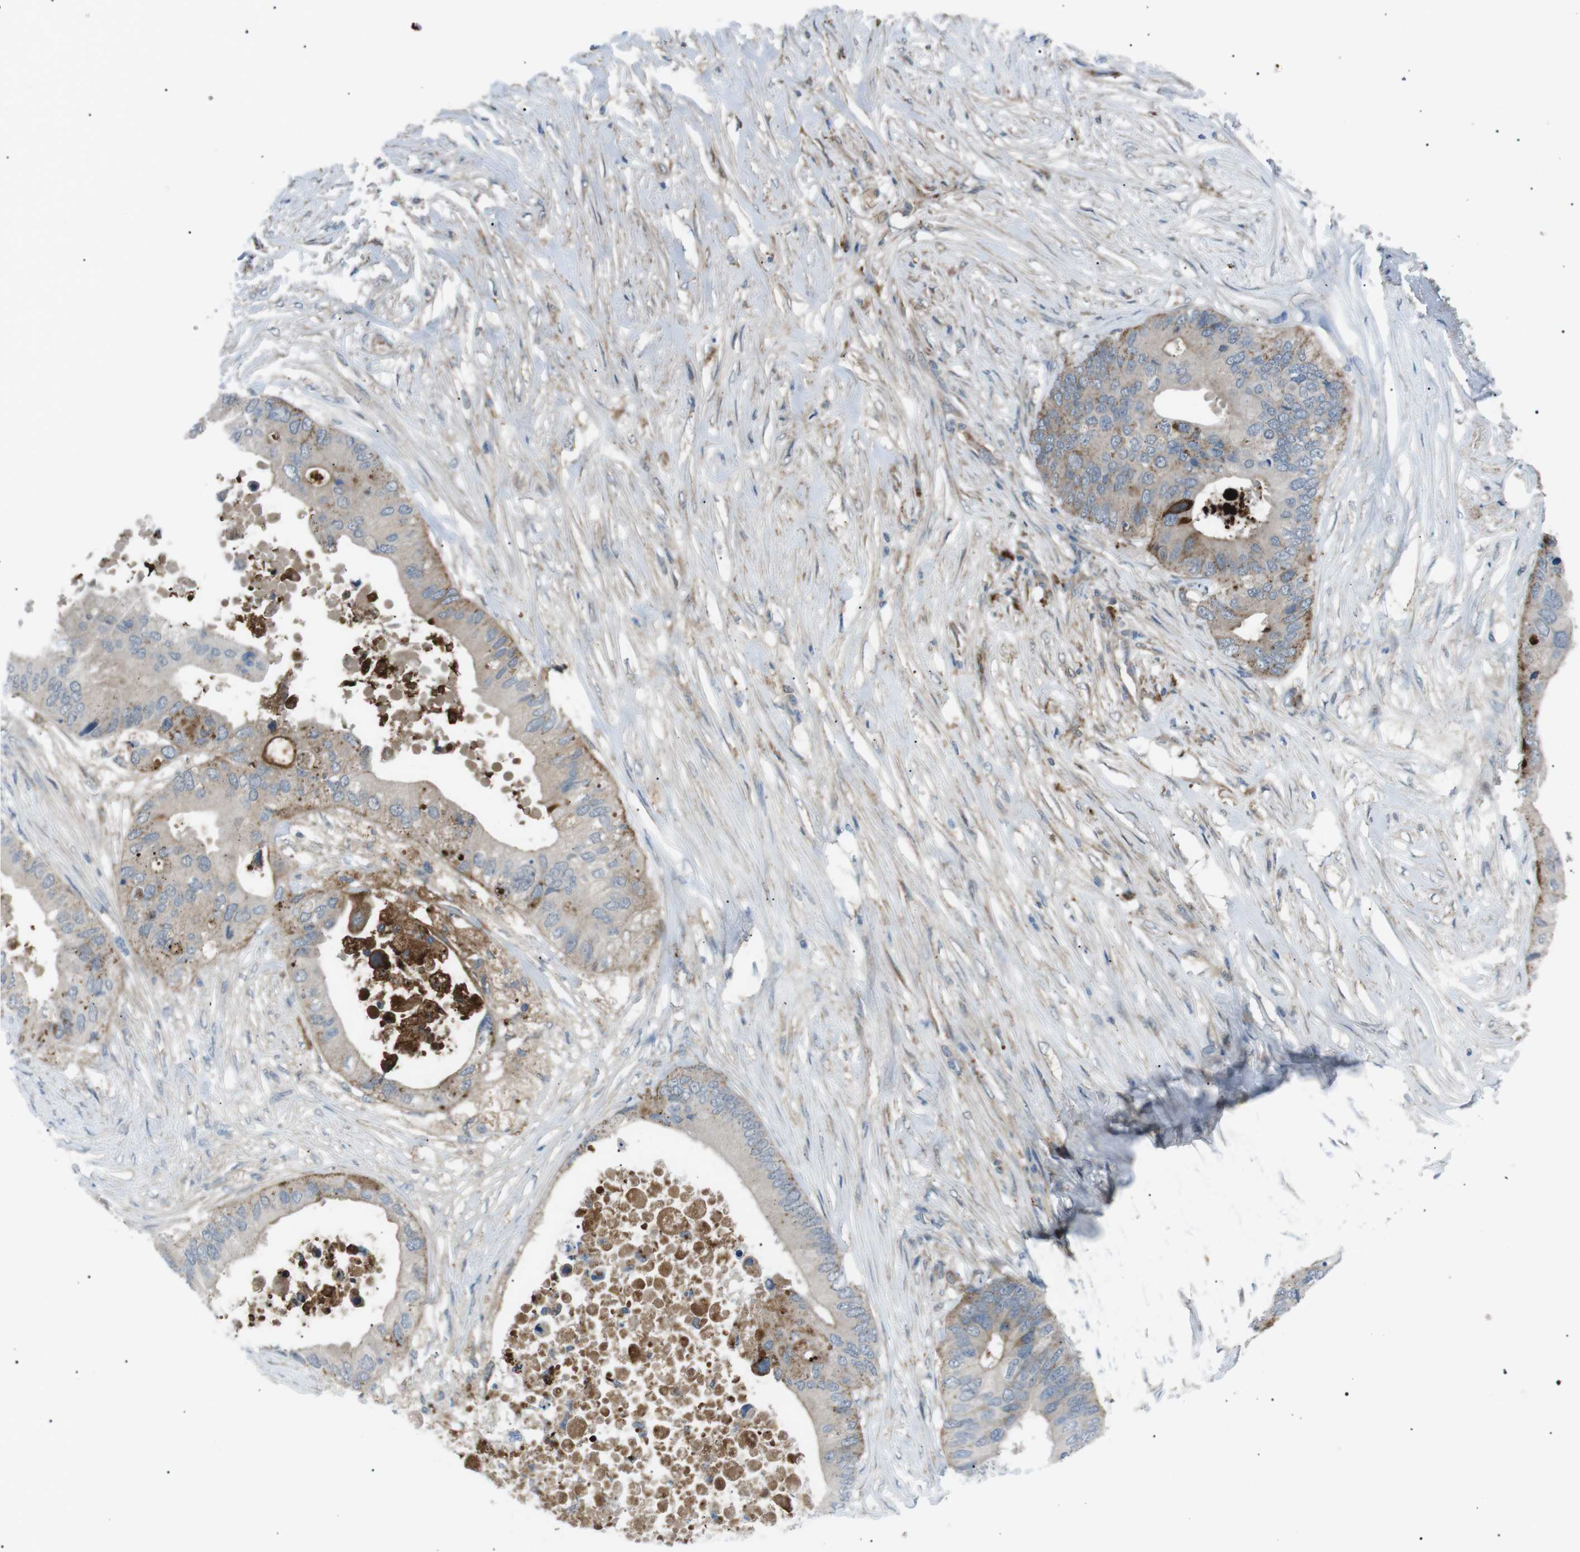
{"staining": {"intensity": "weak", "quantity": "<25%", "location": "cytoplasmic/membranous"}, "tissue": "colorectal cancer", "cell_type": "Tumor cells", "image_type": "cancer", "snomed": [{"axis": "morphology", "description": "Adenocarcinoma, NOS"}, {"axis": "topography", "description": "Colon"}], "caption": "DAB (3,3'-diaminobenzidine) immunohistochemical staining of human colorectal adenocarcinoma demonstrates no significant expression in tumor cells. (IHC, brightfield microscopy, high magnification).", "gene": "B4GALNT2", "patient": {"sex": "male", "age": 71}}